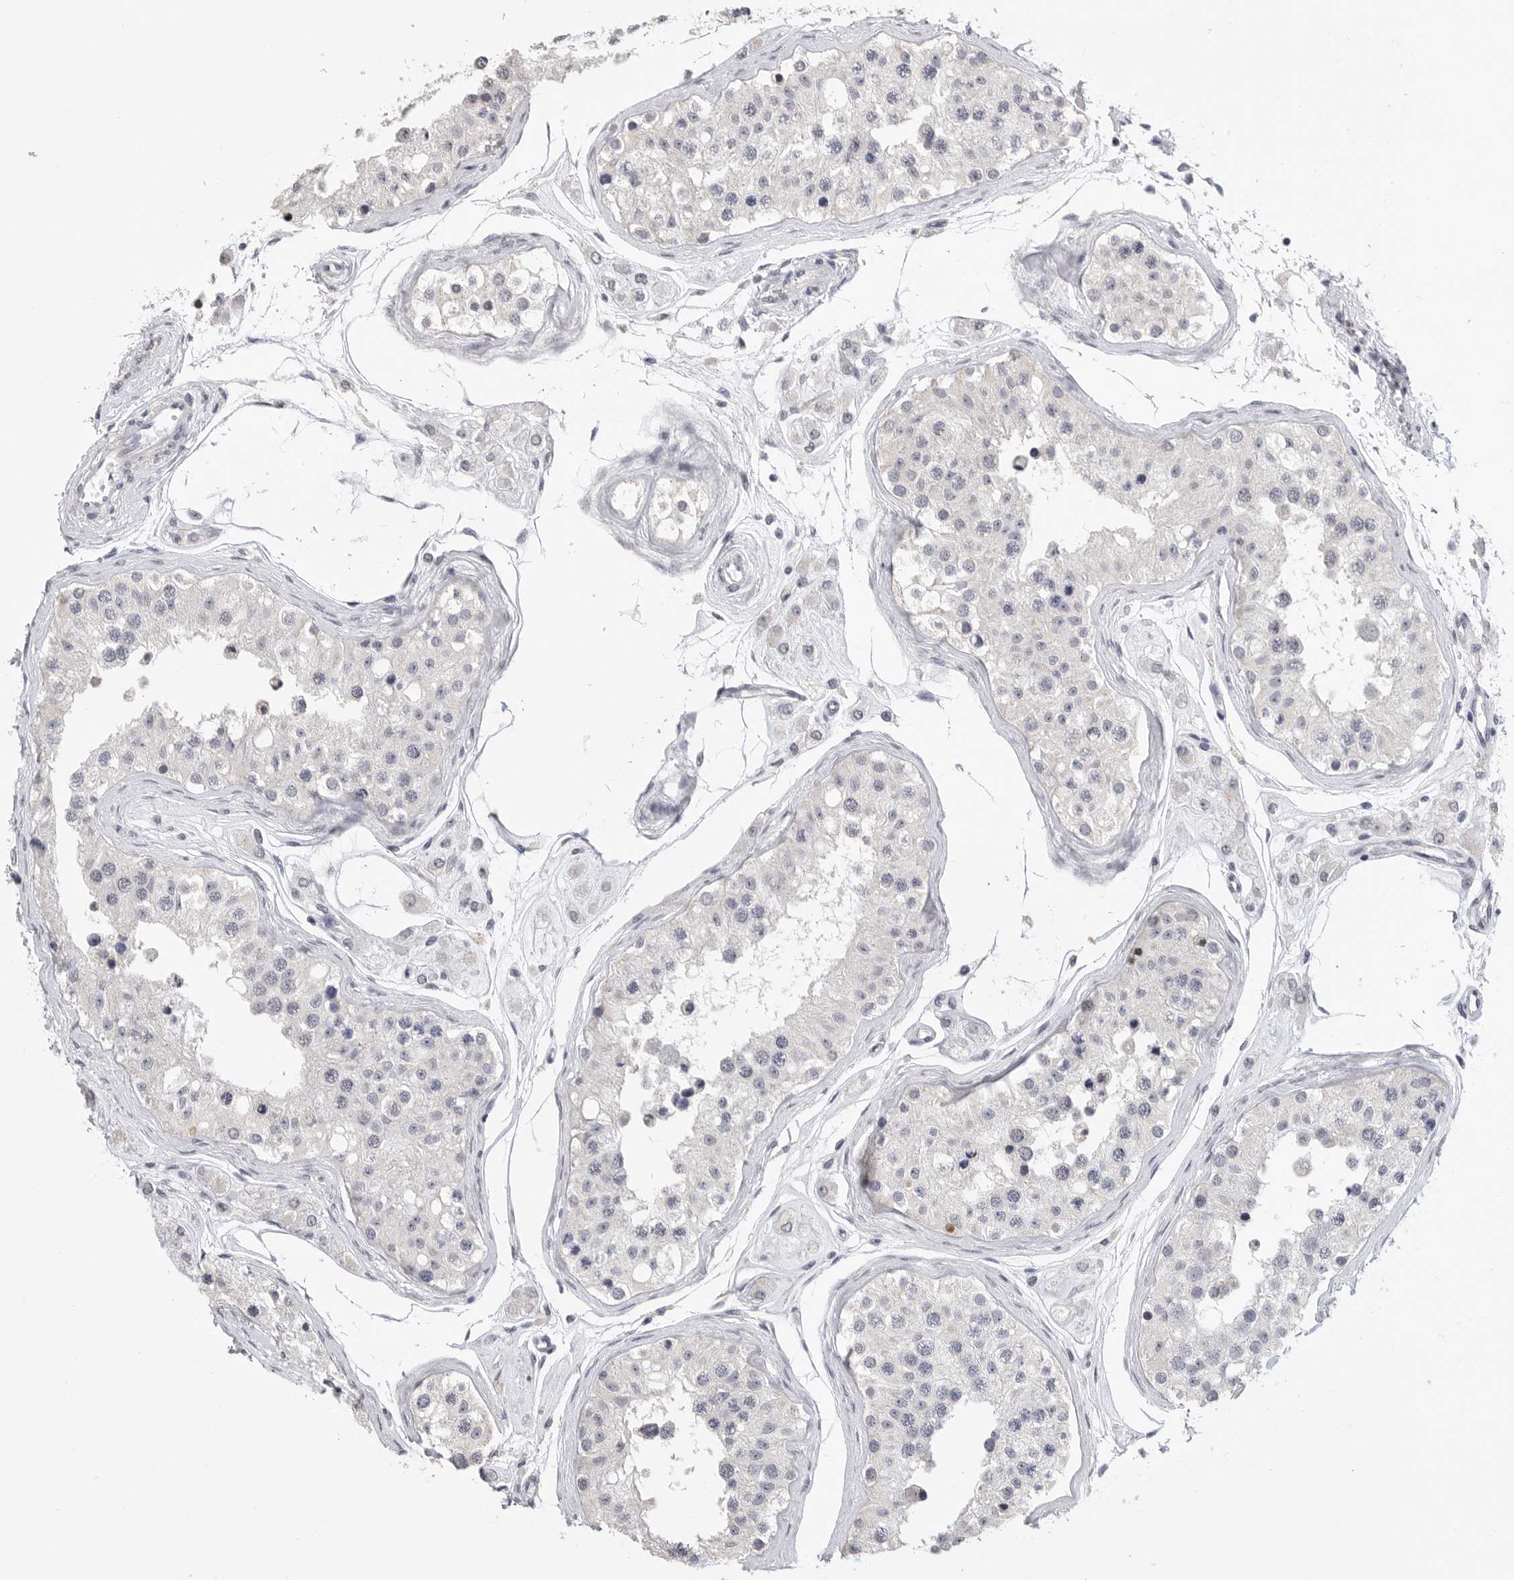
{"staining": {"intensity": "negative", "quantity": "none", "location": "none"}, "tissue": "testis", "cell_type": "Cells in seminiferous ducts", "image_type": "normal", "snomed": [{"axis": "morphology", "description": "Normal tissue, NOS"}, {"axis": "morphology", "description": "Adenocarcinoma, metastatic, NOS"}, {"axis": "topography", "description": "Testis"}], "caption": "This is an immunohistochemistry histopathology image of benign human testis. There is no expression in cells in seminiferous ducts.", "gene": "FBXO43", "patient": {"sex": "male", "age": 26}}